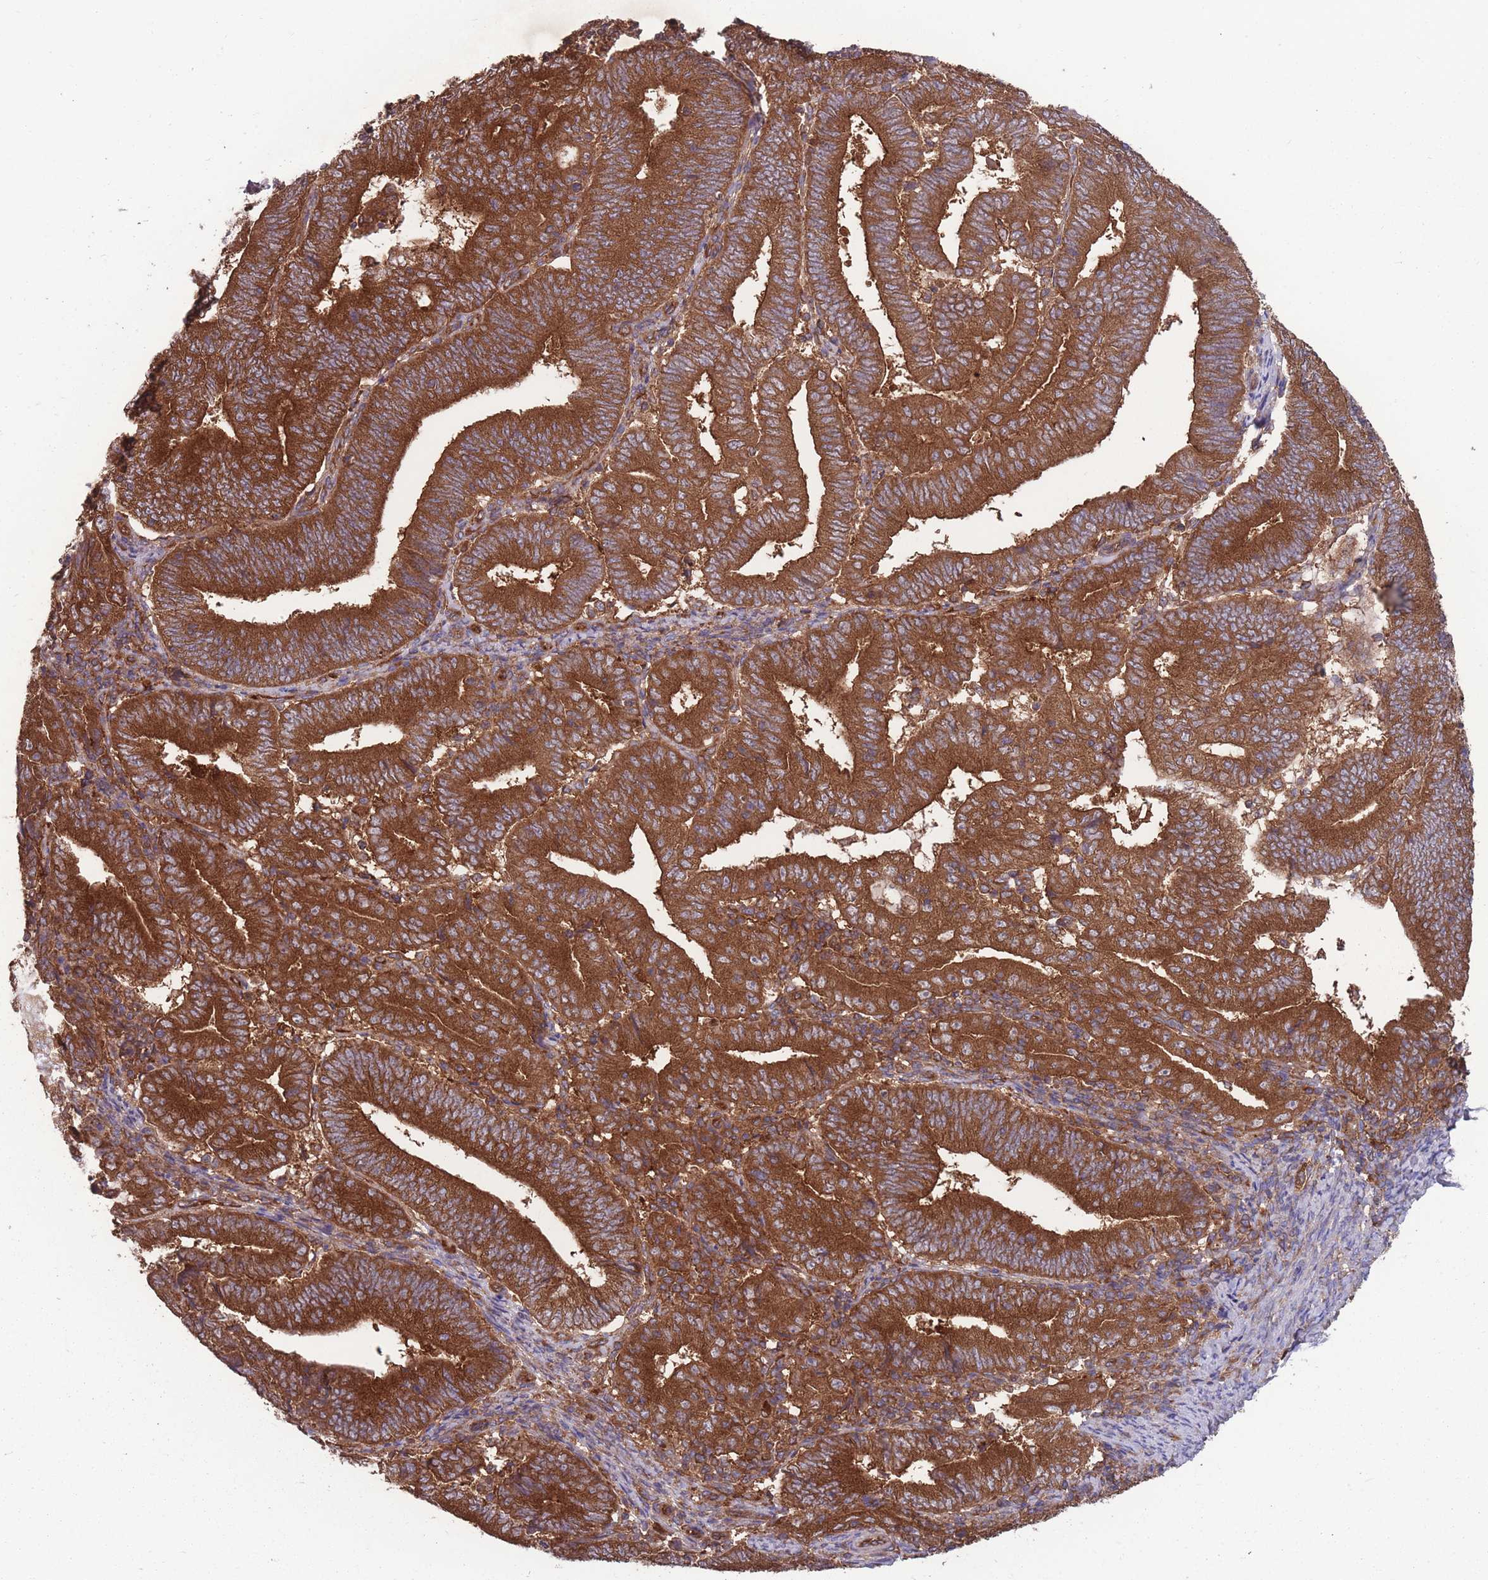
{"staining": {"intensity": "strong", "quantity": ">75%", "location": "cytoplasmic/membranous"}, "tissue": "endometrial cancer", "cell_type": "Tumor cells", "image_type": "cancer", "snomed": [{"axis": "morphology", "description": "Adenocarcinoma, NOS"}, {"axis": "topography", "description": "Endometrium"}], "caption": "High-power microscopy captured an immunohistochemistry image of endometrial adenocarcinoma, revealing strong cytoplasmic/membranous staining in about >75% of tumor cells. The protein is stained brown, and the nuclei are stained in blue (DAB IHC with brightfield microscopy, high magnification).", "gene": "ZPR1", "patient": {"sex": "female", "age": 70}}